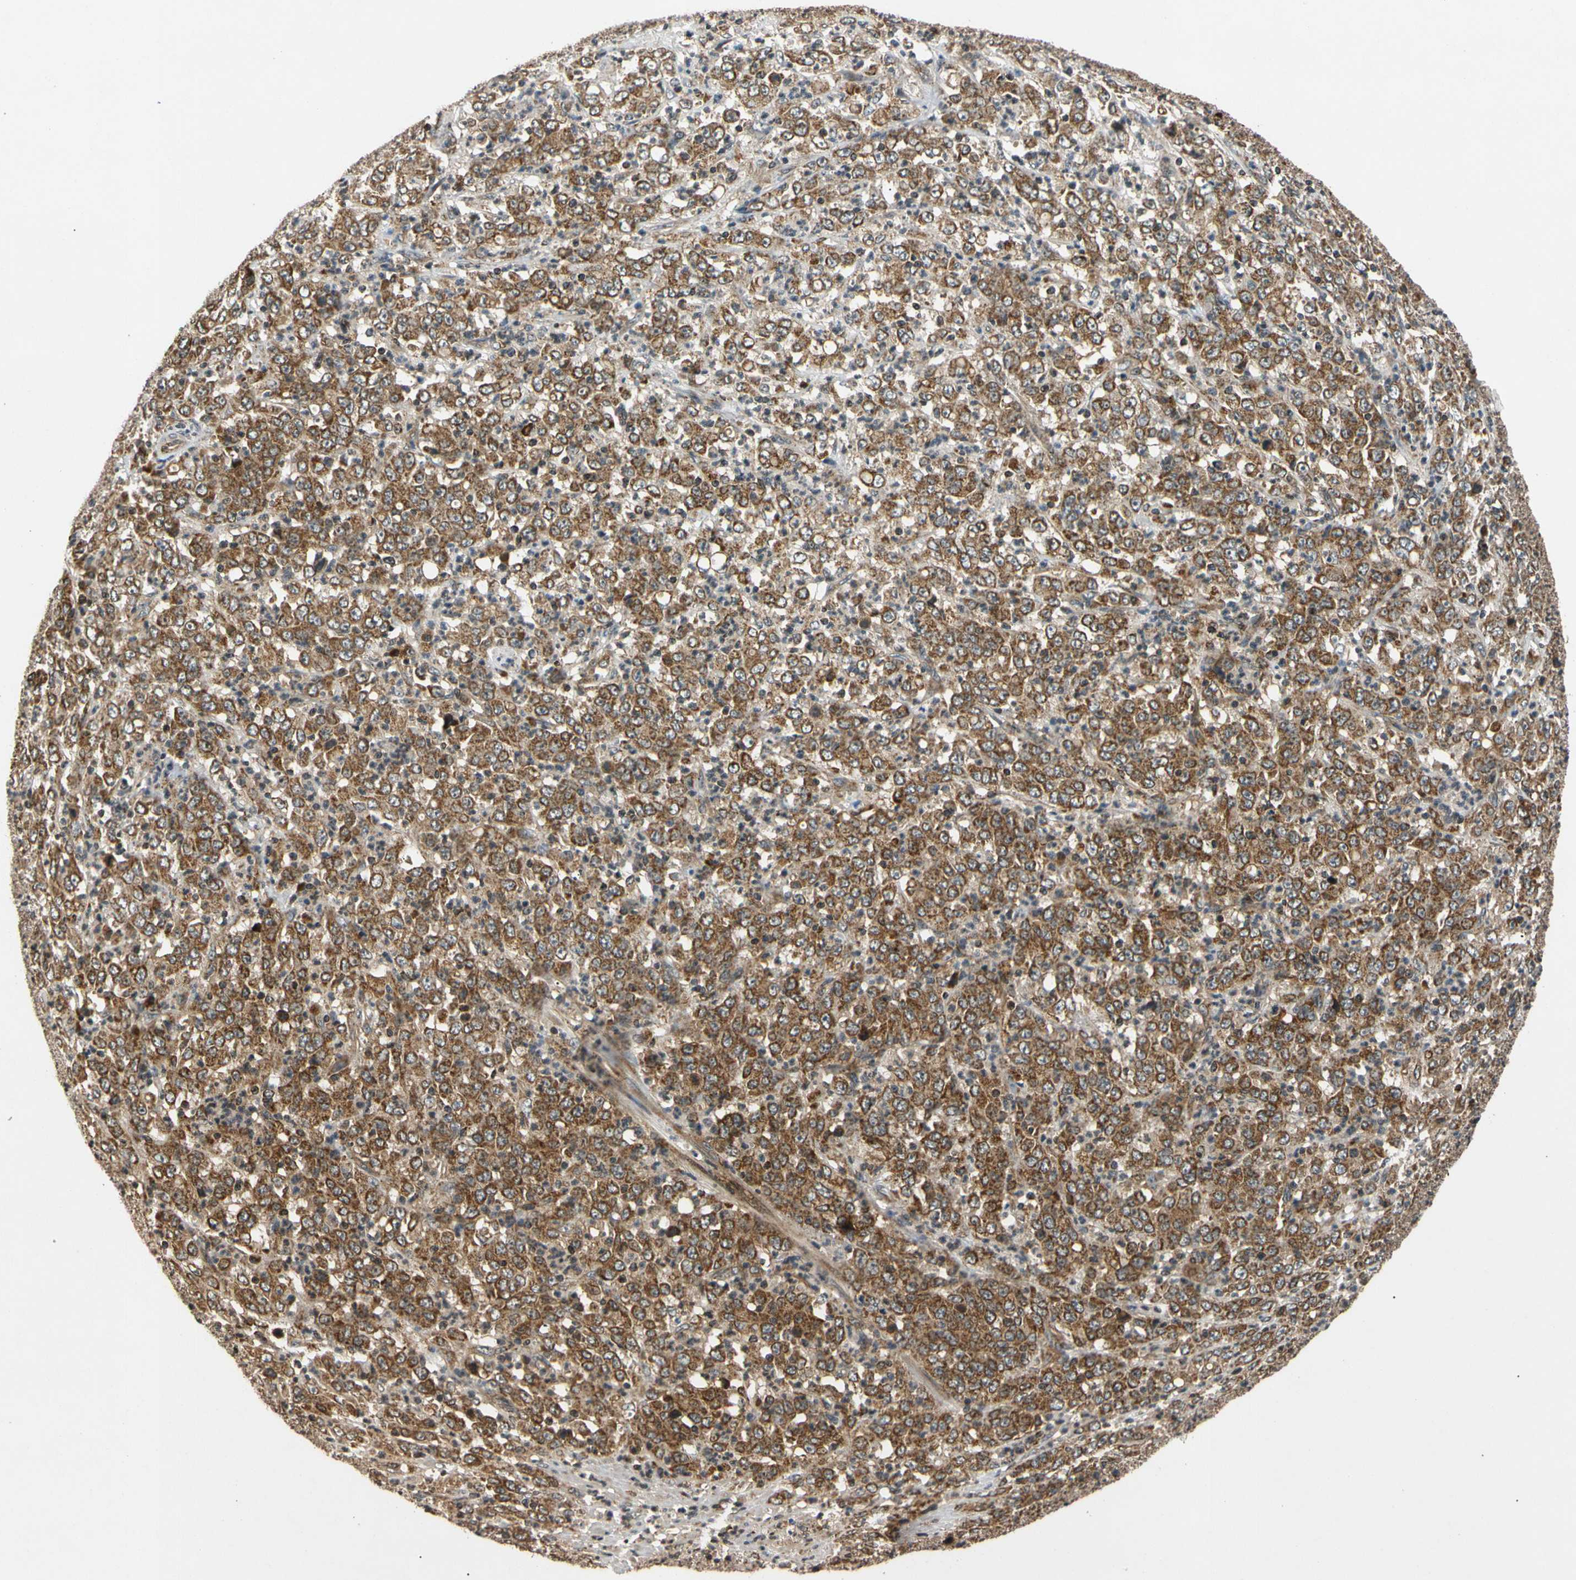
{"staining": {"intensity": "strong", "quantity": ">75%", "location": "cytoplasmic/membranous"}, "tissue": "stomach cancer", "cell_type": "Tumor cells", "image_type": "cancer", "snomed": [{"axis": "morphology", "description": "Adenocarcinoma, NOS"}, {"axis": "topography", "description": "Stomach, lower"}], "caption": "Immunohistochemistry (IHC) (DAB) staining of human stomach cancer exhibits strong cytoplasmic/membranous protein expression in about >75% of tumor cells. (brown staining indicates protein expression, while blue staining denotes nuclei).", "gene": "MRPS22", "patient": {"sex": "female", "age": 71}}